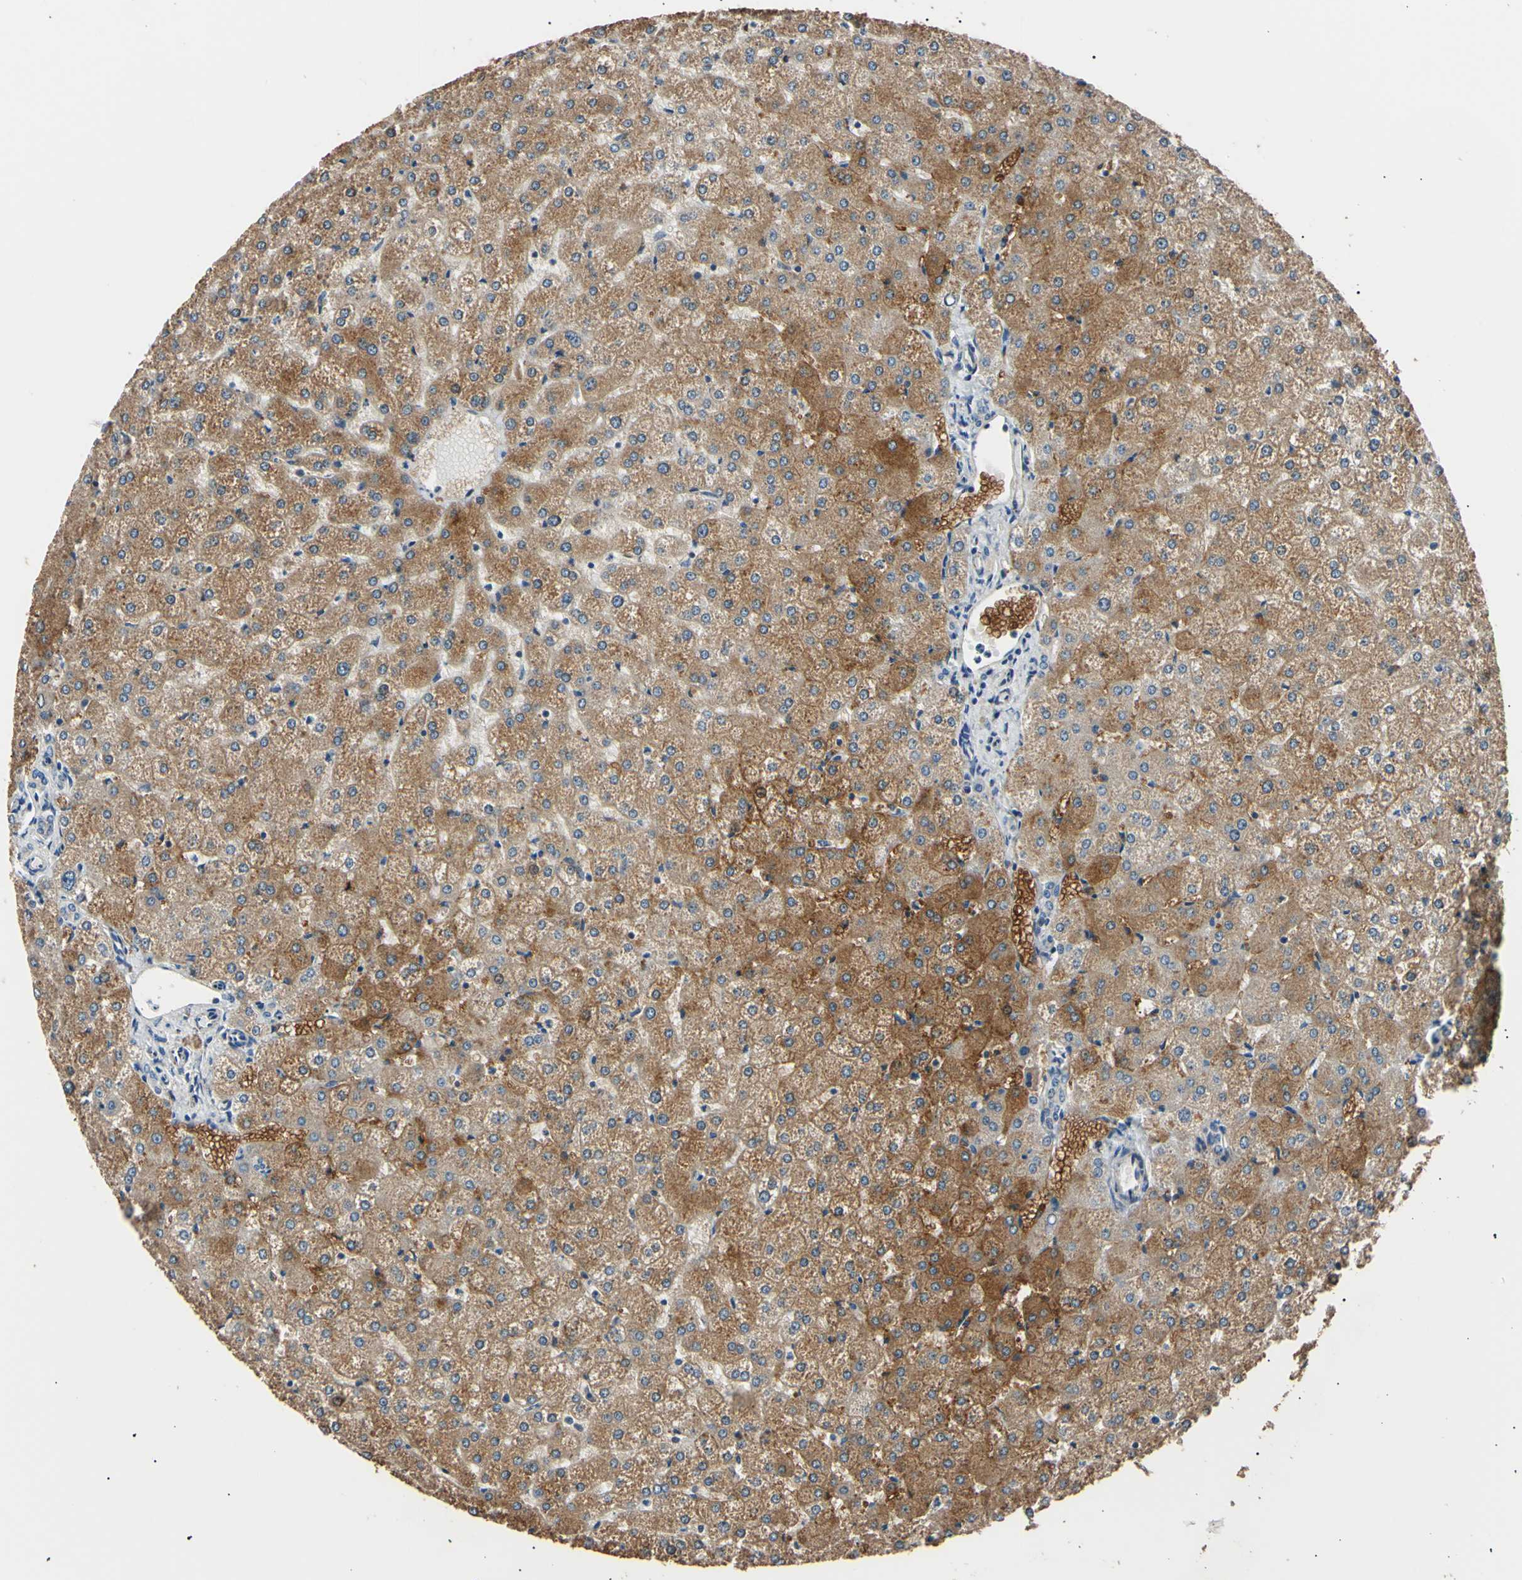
{"staining": {"intensity": "negative", "quantity": "none", "location": "none"}, "tissue": "liver", "cell_type": "Cholangiocytes", "image_type": "normal", "snomed": [{"axis": "morphology", "description": "Normal tissue, NOS"}, {"axis": "topography", "description": "Liver"}], "caption": "This is an IHC image of benign human liver. There is no expression in cholangiocytes.", "gene": "LDLR", "patient": {"sex": "female", "age": 32}}